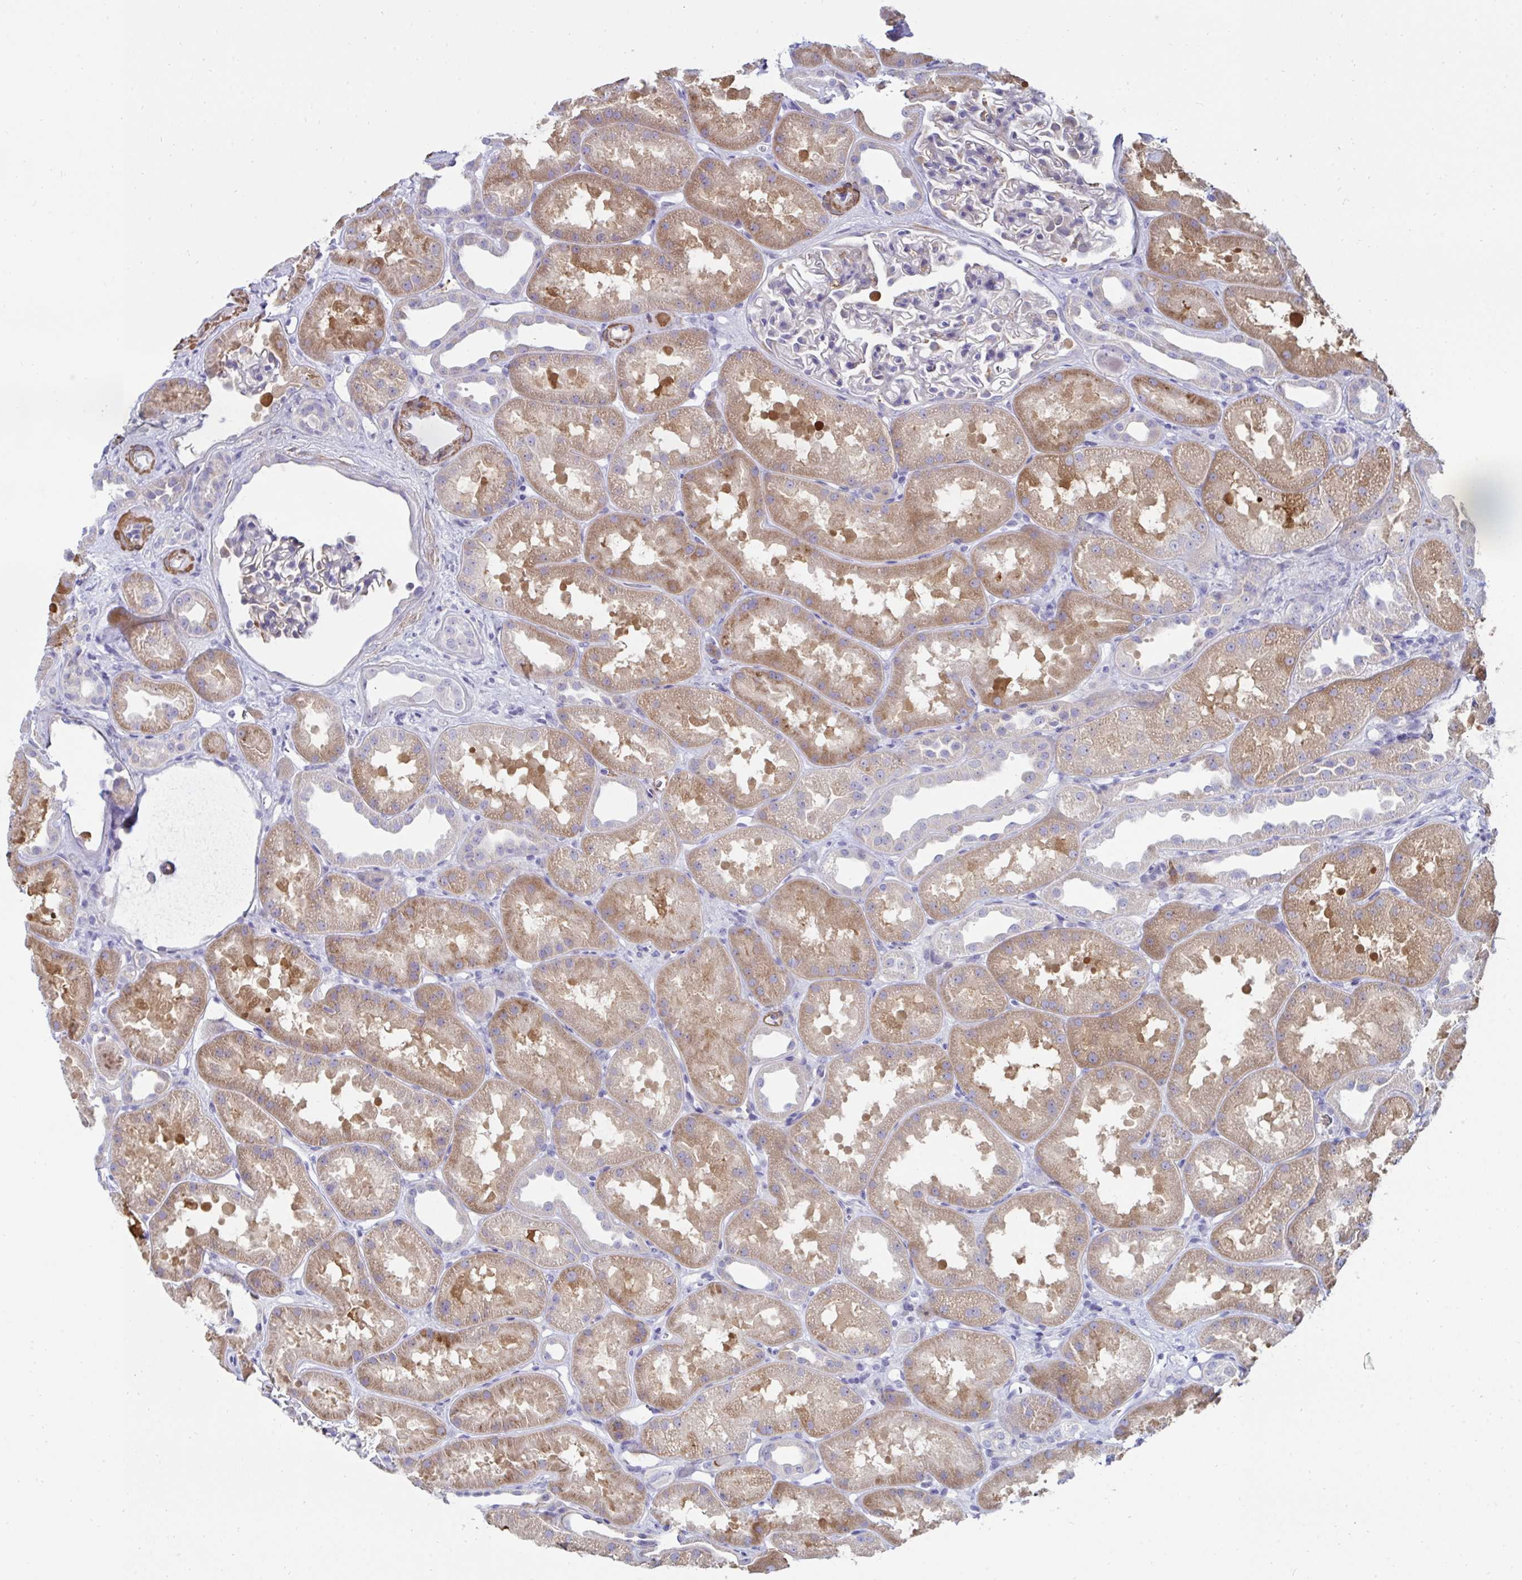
{"staining": {"intensity": "negative", "quantity": "none", "location": "none"}, "tissue": "kidney", "cell_type": "Cells in glomeruli", "image_type": "normal", "snomed": [{"axis": "morphology", "description": "Normal tissue, NOS"}, {"axis": "topography", "description": "Kidney"}], "caption": "This is a histopathology image of immunohistochemistry staining of unremarkable kidney, which shows no positivity in cells in glomeruli.", "gene": "FBXL13", "patient": {"sex": "male", "age": 61}}